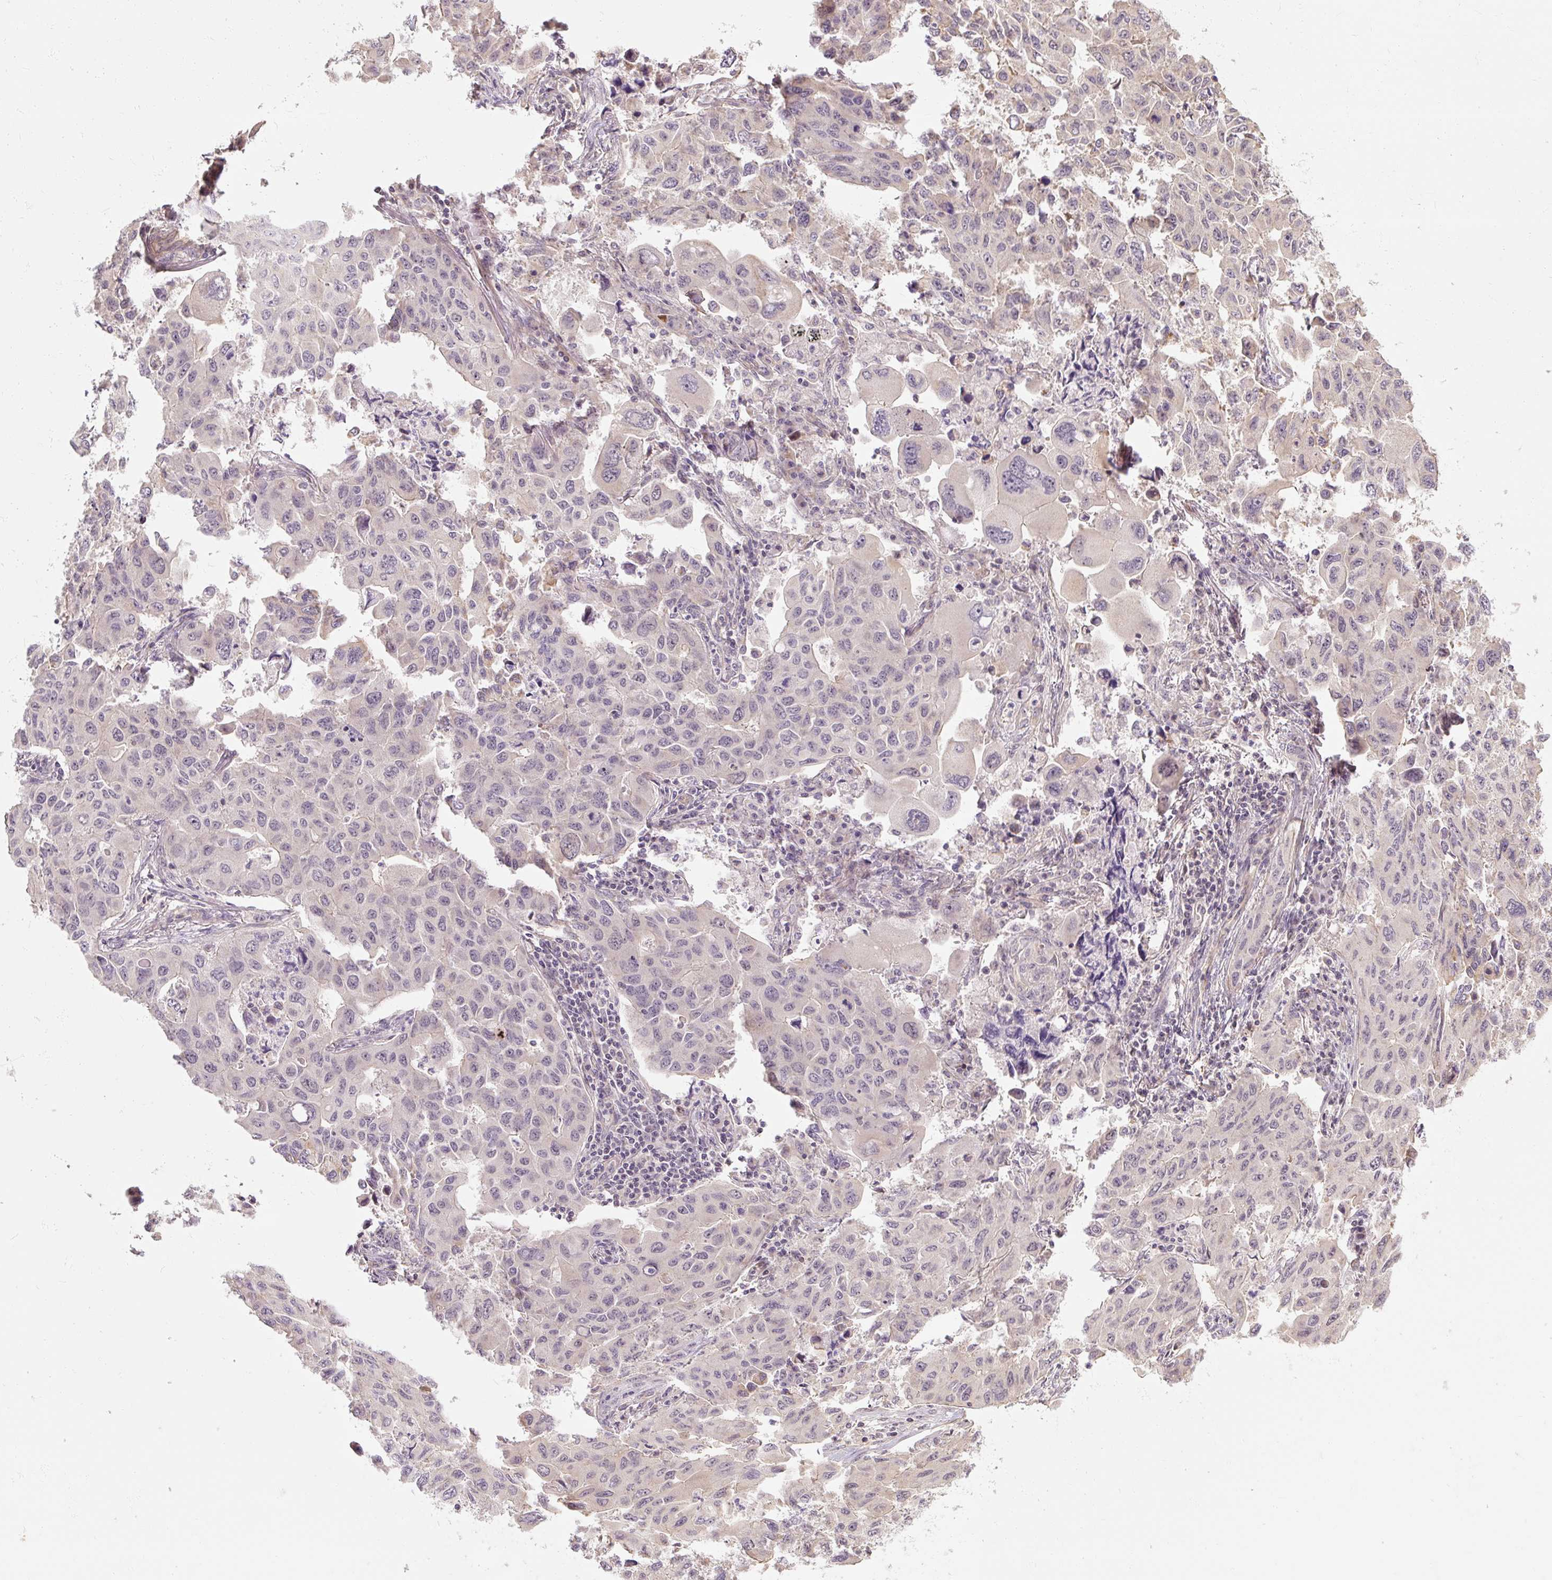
{"staining": {"intensity": "negative", "quantity": "none", "location": "none"}, "tissue": "lung cancer", "cell_type": "Tumor cells", "image_type": "cancer", "snomed": [{"axis": "morphology", "description": "Adenocarcinoma, NOS"}, {"axis": "topography", "description": "Lung"}], "caption": "The photomicrograph exhibits no staining of tumor cells in adenocarcinoma (lung).", "gene": "RB1CC1", "patient": {"sex": "male", "age": 64}}